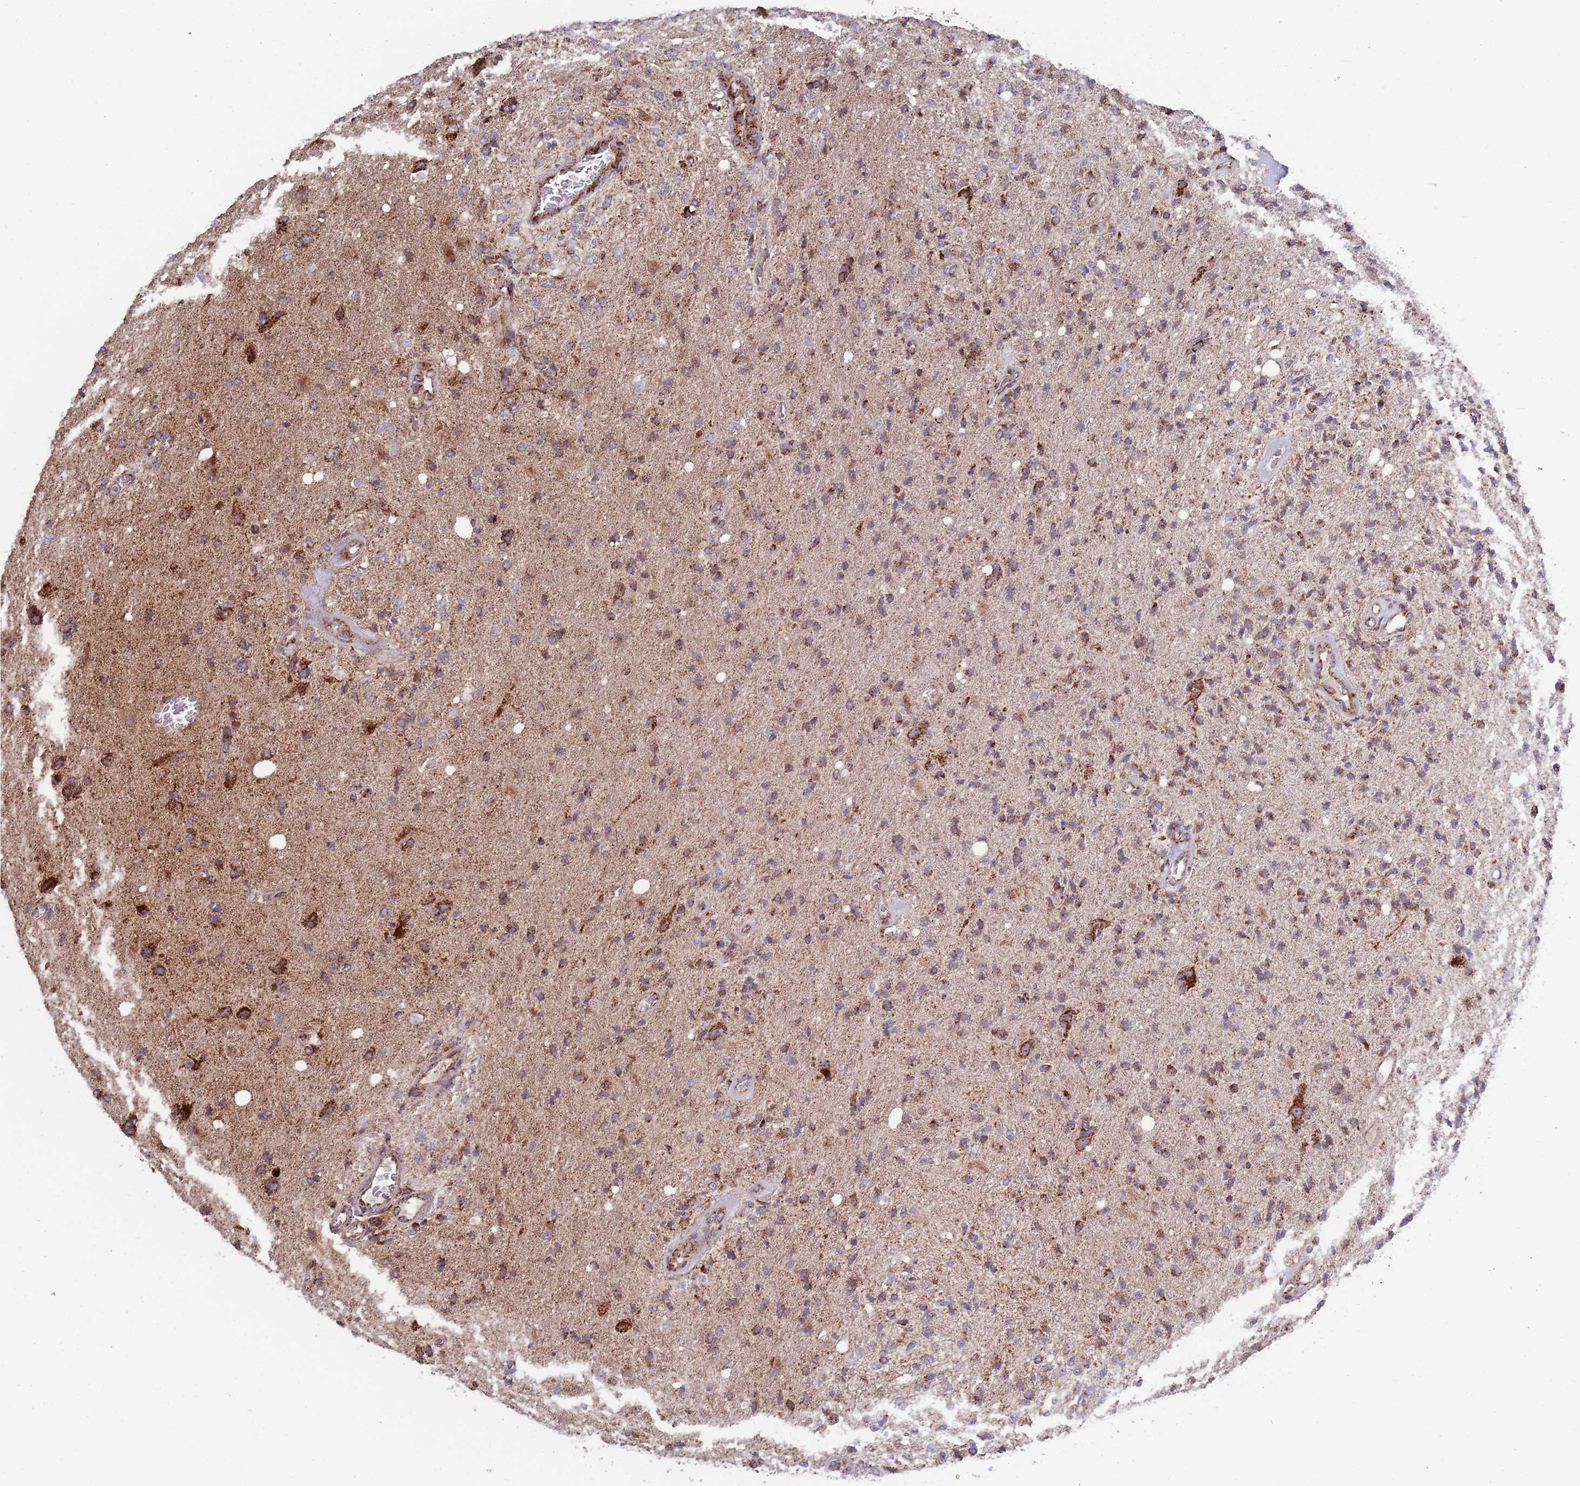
{"staining": {"intensity": "strong", "quantity": "<25%", "location": "cytoplasmic/membranous"}, "tissue": "glioma", "cell_type": "Tumor cells", "image_type": "cancer", "snomed": [{"axis": "morphology", "description": "Normal tissue, NOS"}, {"axis": "morphology", "description": "Glioma, malignant, High grade"}, {"axis": "topography", "description": "Cerebral cortex"}], "caption": "Strong cytoplasmic/membranous staining is seen in about <25% of tumor cells in malignant glioma (high-grade). Immunohistochemistry stains the protein in brown and the nuclei are stained blue.", "gene": "ATP5PD", "patient": {"sex": "male", "age": 77}}